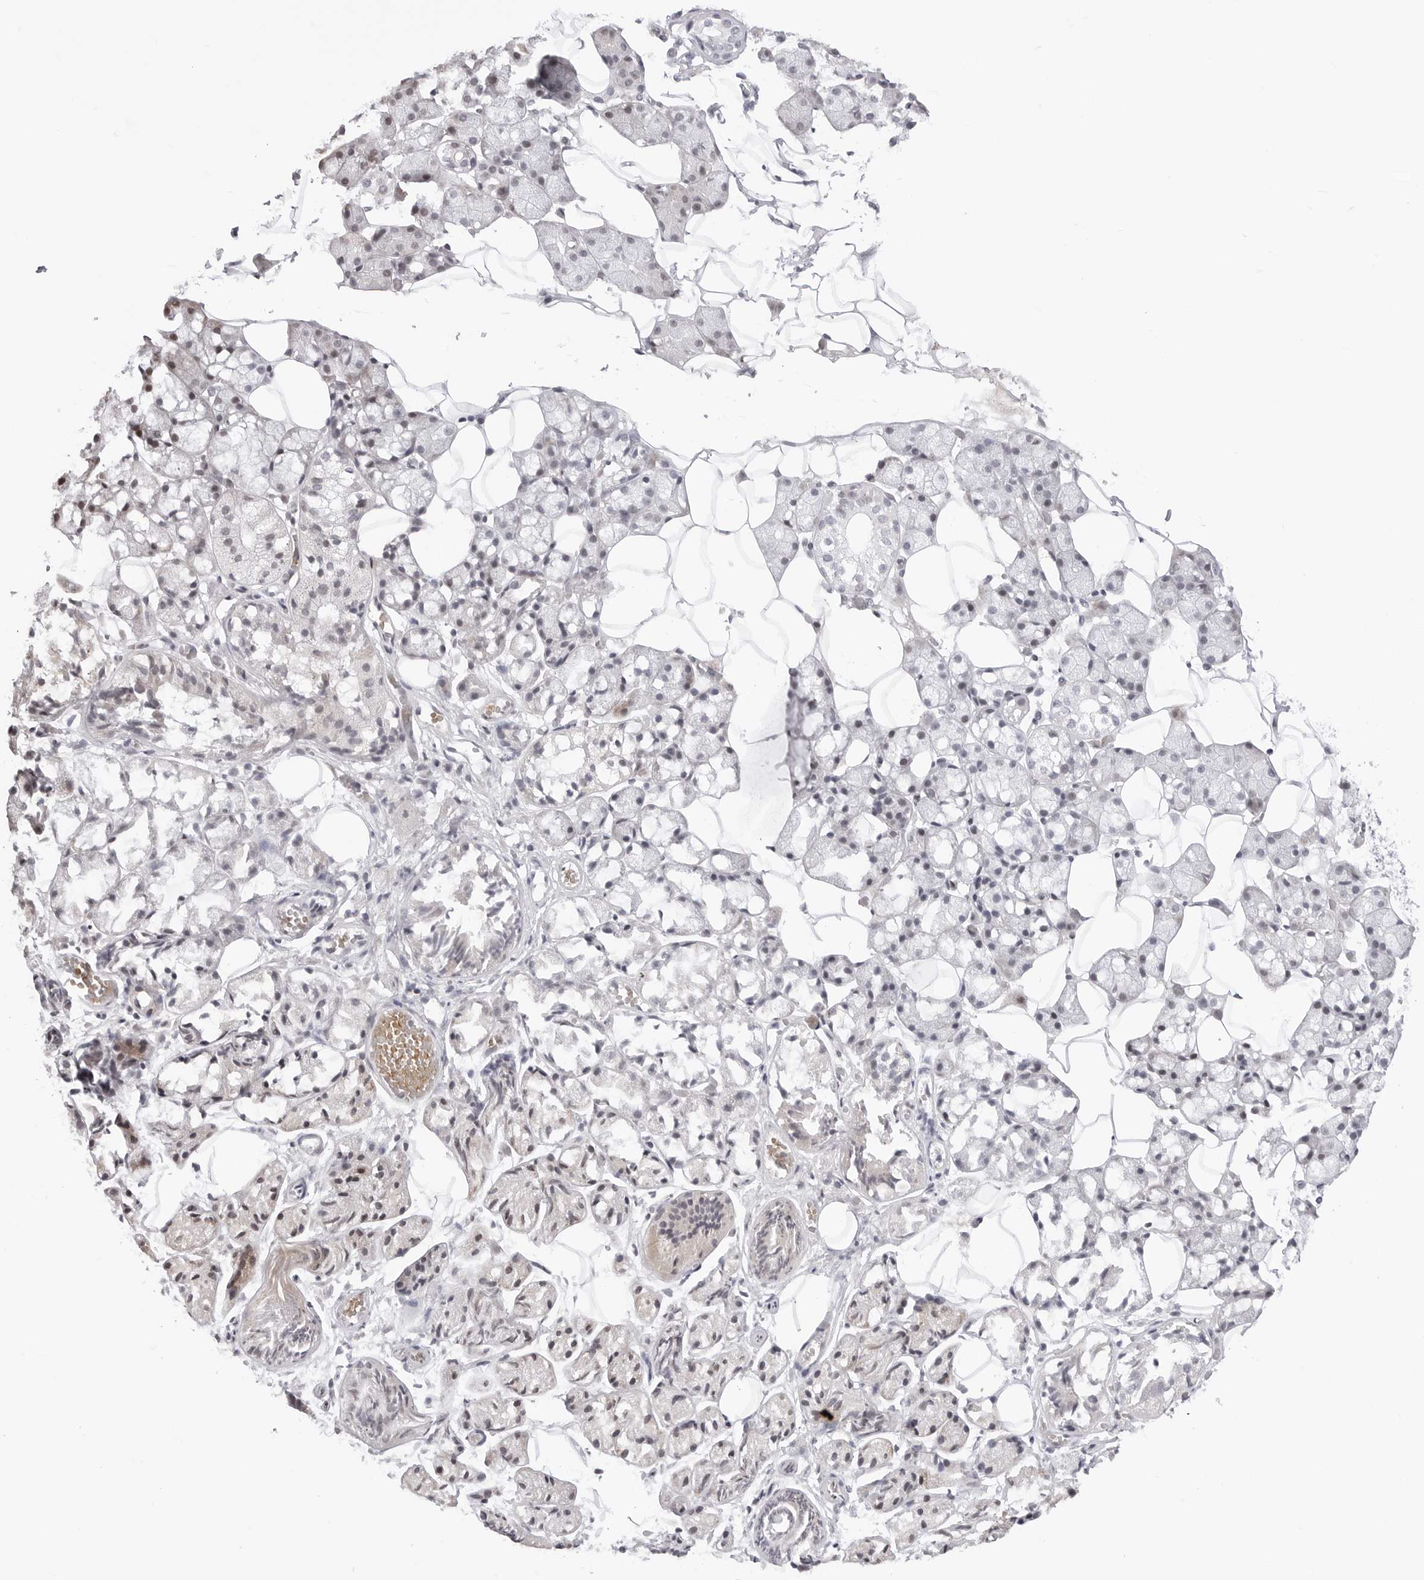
{"staining": {"intensity": "negative", "quantity": "none", "location": "none"}, "tissue": "salivary gland", "cell_type": "Glandular cells", "image_type": "normal", "snomed": [{"axis": "morphology", "description": "Normal tissue, NOS"}, {"axis": "topography", "description": "Salivary gland"}], "caption": "Immunohistochemistry (IHC) histopathology image of unremarkable salivary gland stained for a protein (brown), which exhibits no staining in glandular cells.", "gene": "TSSK1B", "patient": {"sex": "female", "age": 33}}